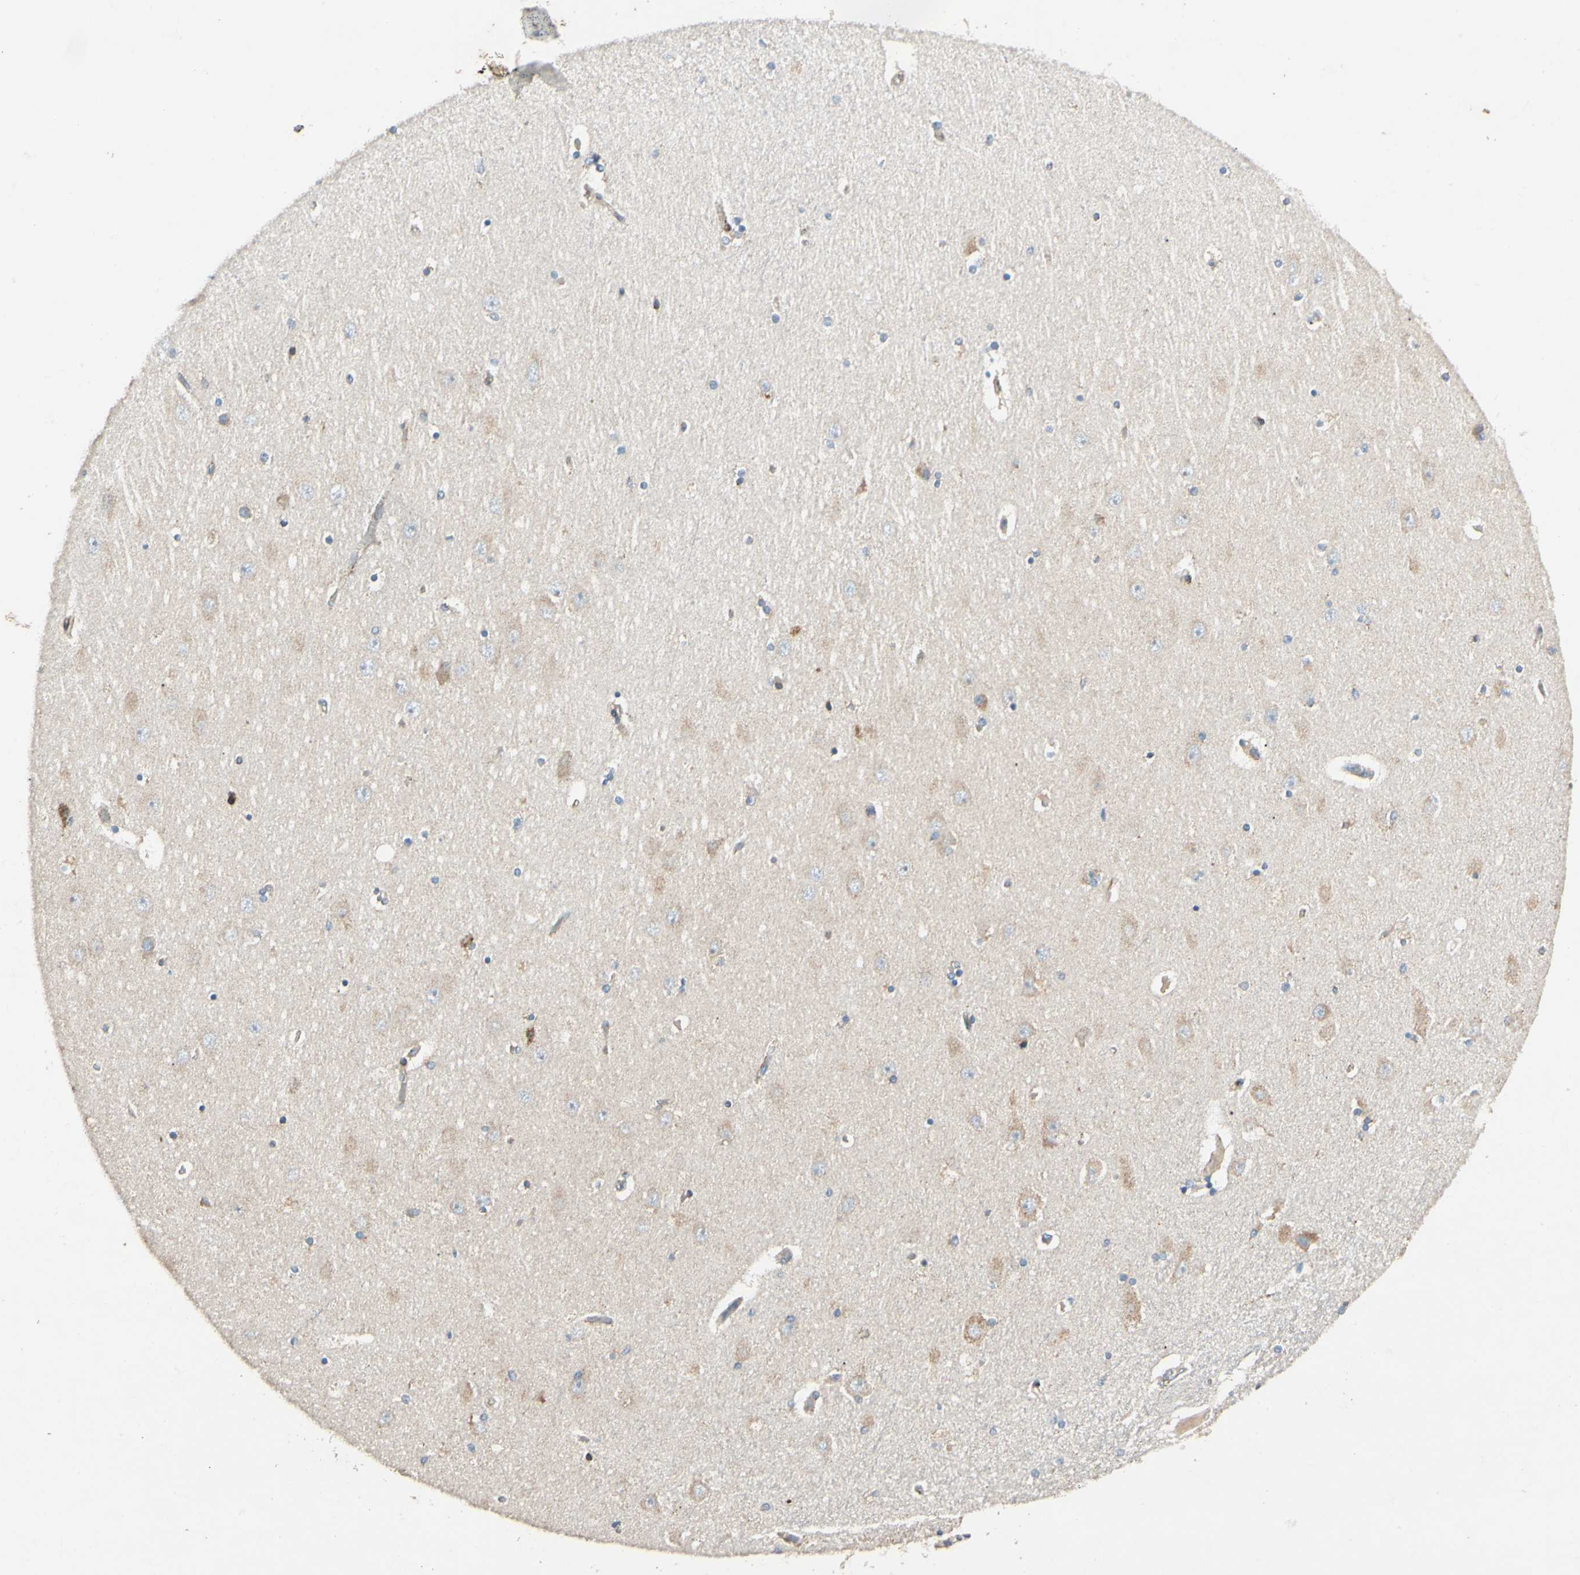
{"staining": {"intensity": "weak", "quantity": "25%-75%", "location": "cytoplasmic/membranous"}, "tissue": "hippocampus", "cell_type": "Glial cells", "image_type": "normal", "snomed": [{"axis": "morphology", "description": "Normal tissue, NOS"}, {"axis": "topography", "description": "Hippocampus"}], "caption": "Protein staining of benign hippocampus demonstrates weak cytoplasmic/membranous staining in about 25%-75% of glial cells. Nuclei are stained in blue.", "gene": "MRPL9", "patient": {"sex": "female", "age": 54}}